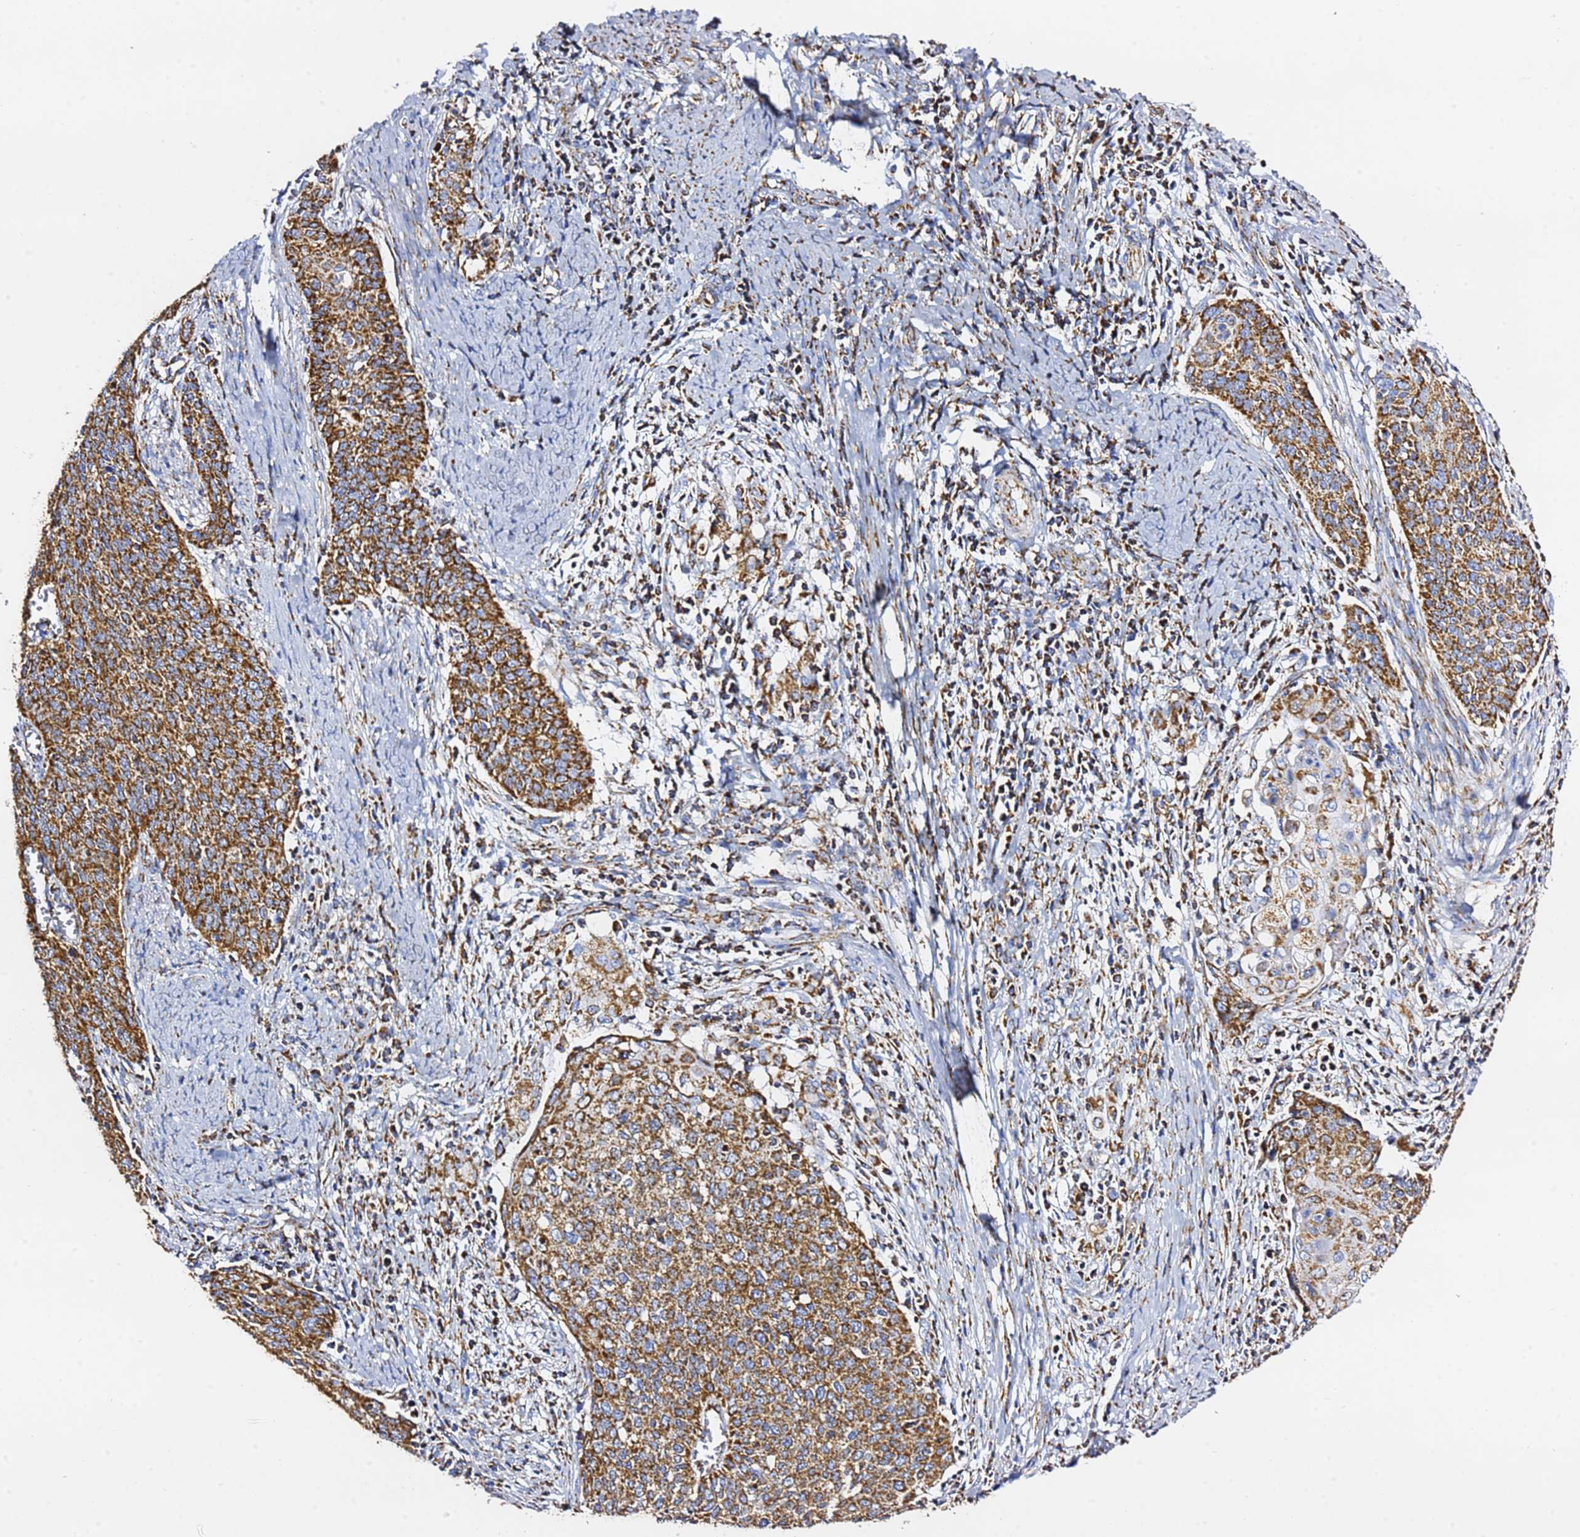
{"staining": {"intensity": "strong", "quantity": ">75%", "location": "cytoplasmic/membranous"}, "tissue": "cervical cancer", "cell_type": "Tumor cells", "image_type": "cancer", "snomed": [{"axis": "morphology", "description": "Squamous cell carcinoma, NOS"}, {"axis": "topography", "description": "Cervix"}], "caption": "This image displays squamous cell carcinoma (cervical) stained with immunohistochemistry (IHC) to label a protein in brown. The cytoplasmic/membranous of tumor cells show strong positivity for the protein. Nuclei are counter-stained blue.", "gene": "PHB2", "patient": {"sex": "female", "age": 39}}